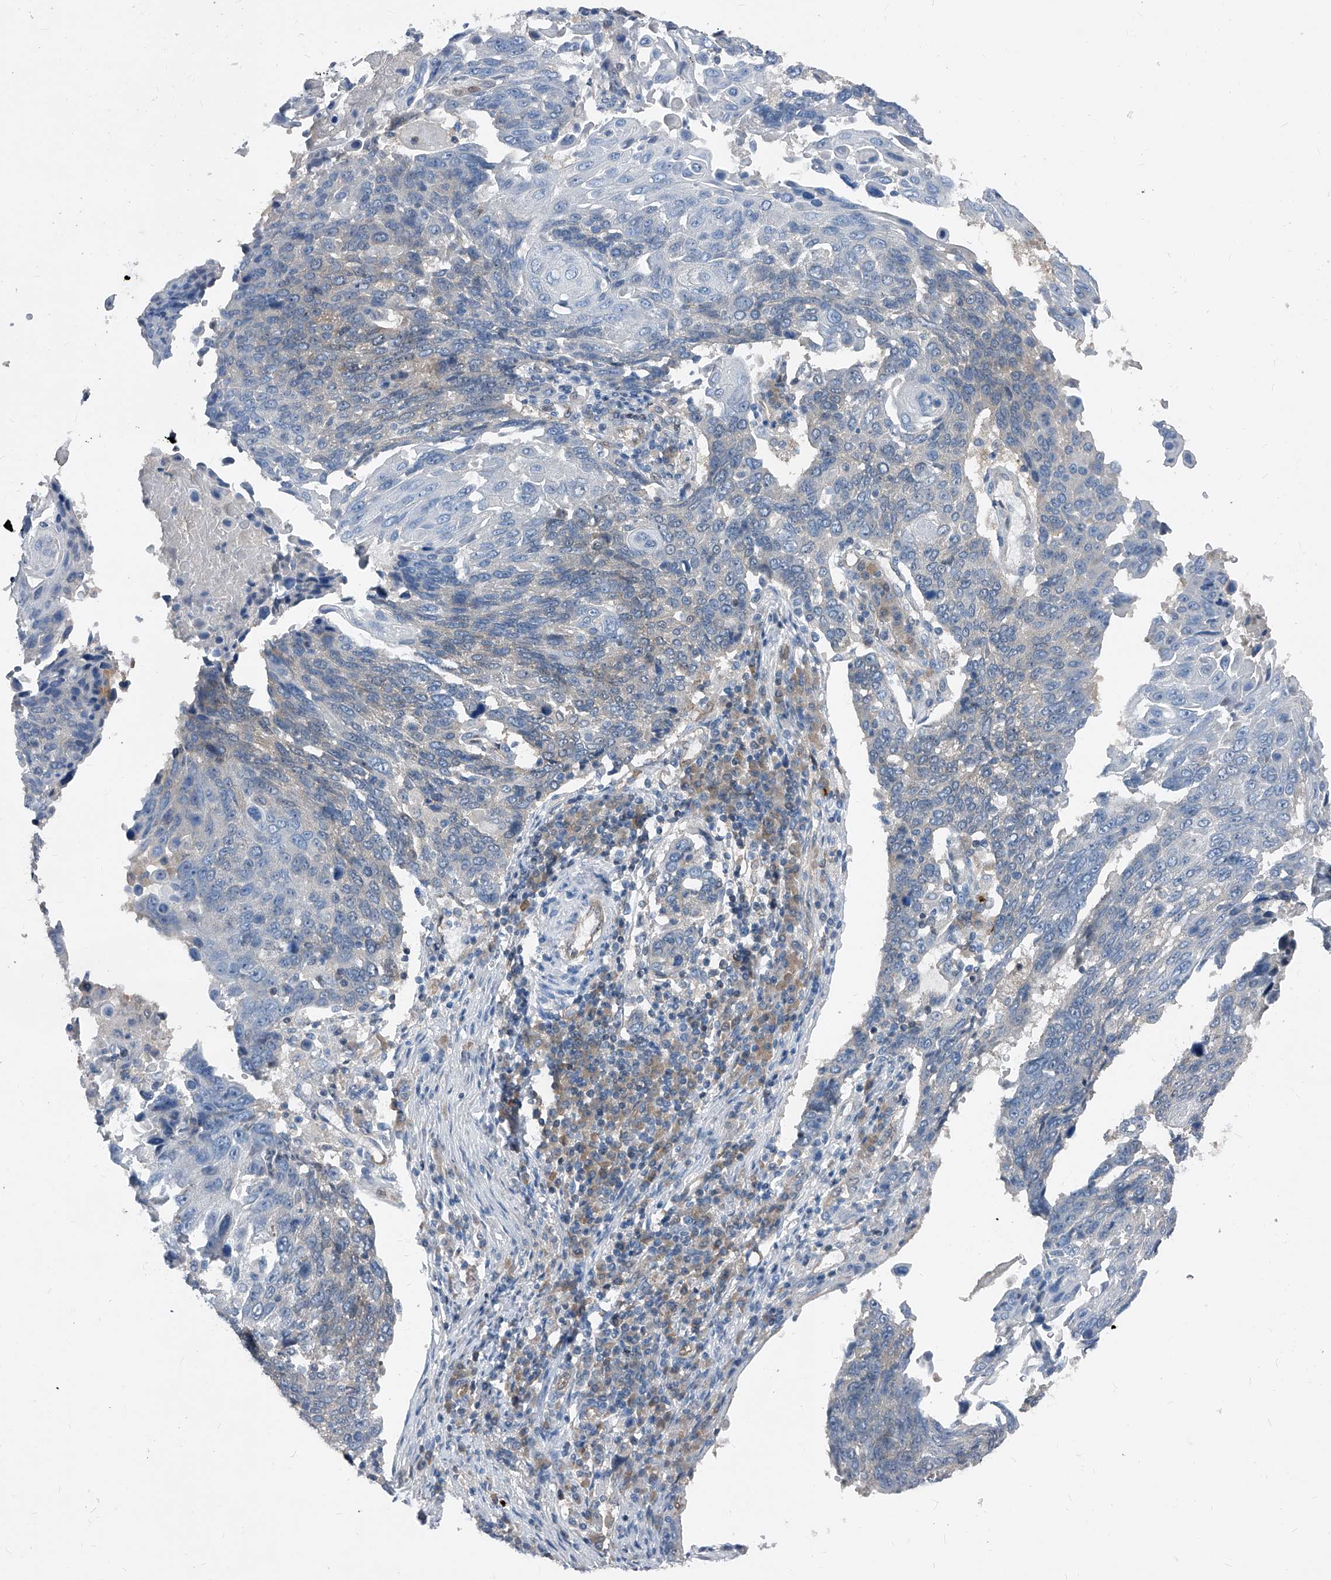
{"staining": {"intensity": "negative", "quantity": "none", "location": "none"}, "tissue": "lung cancer", "cell_type": "Tumor cells", "image_type": "cancer", "snomed": [{"axis": "morphology", "description": "Squamous cell carcinoma, NOS"}, {"axis": "topography", "description": "Lung"}], "caption": "A photomicrograph of squamous cell carcinoma (lung) stained for a protein displays no brown staining in tumor cells.", "gene": "MAP2K6", "patient": {"sex": "male", "age": 66}}